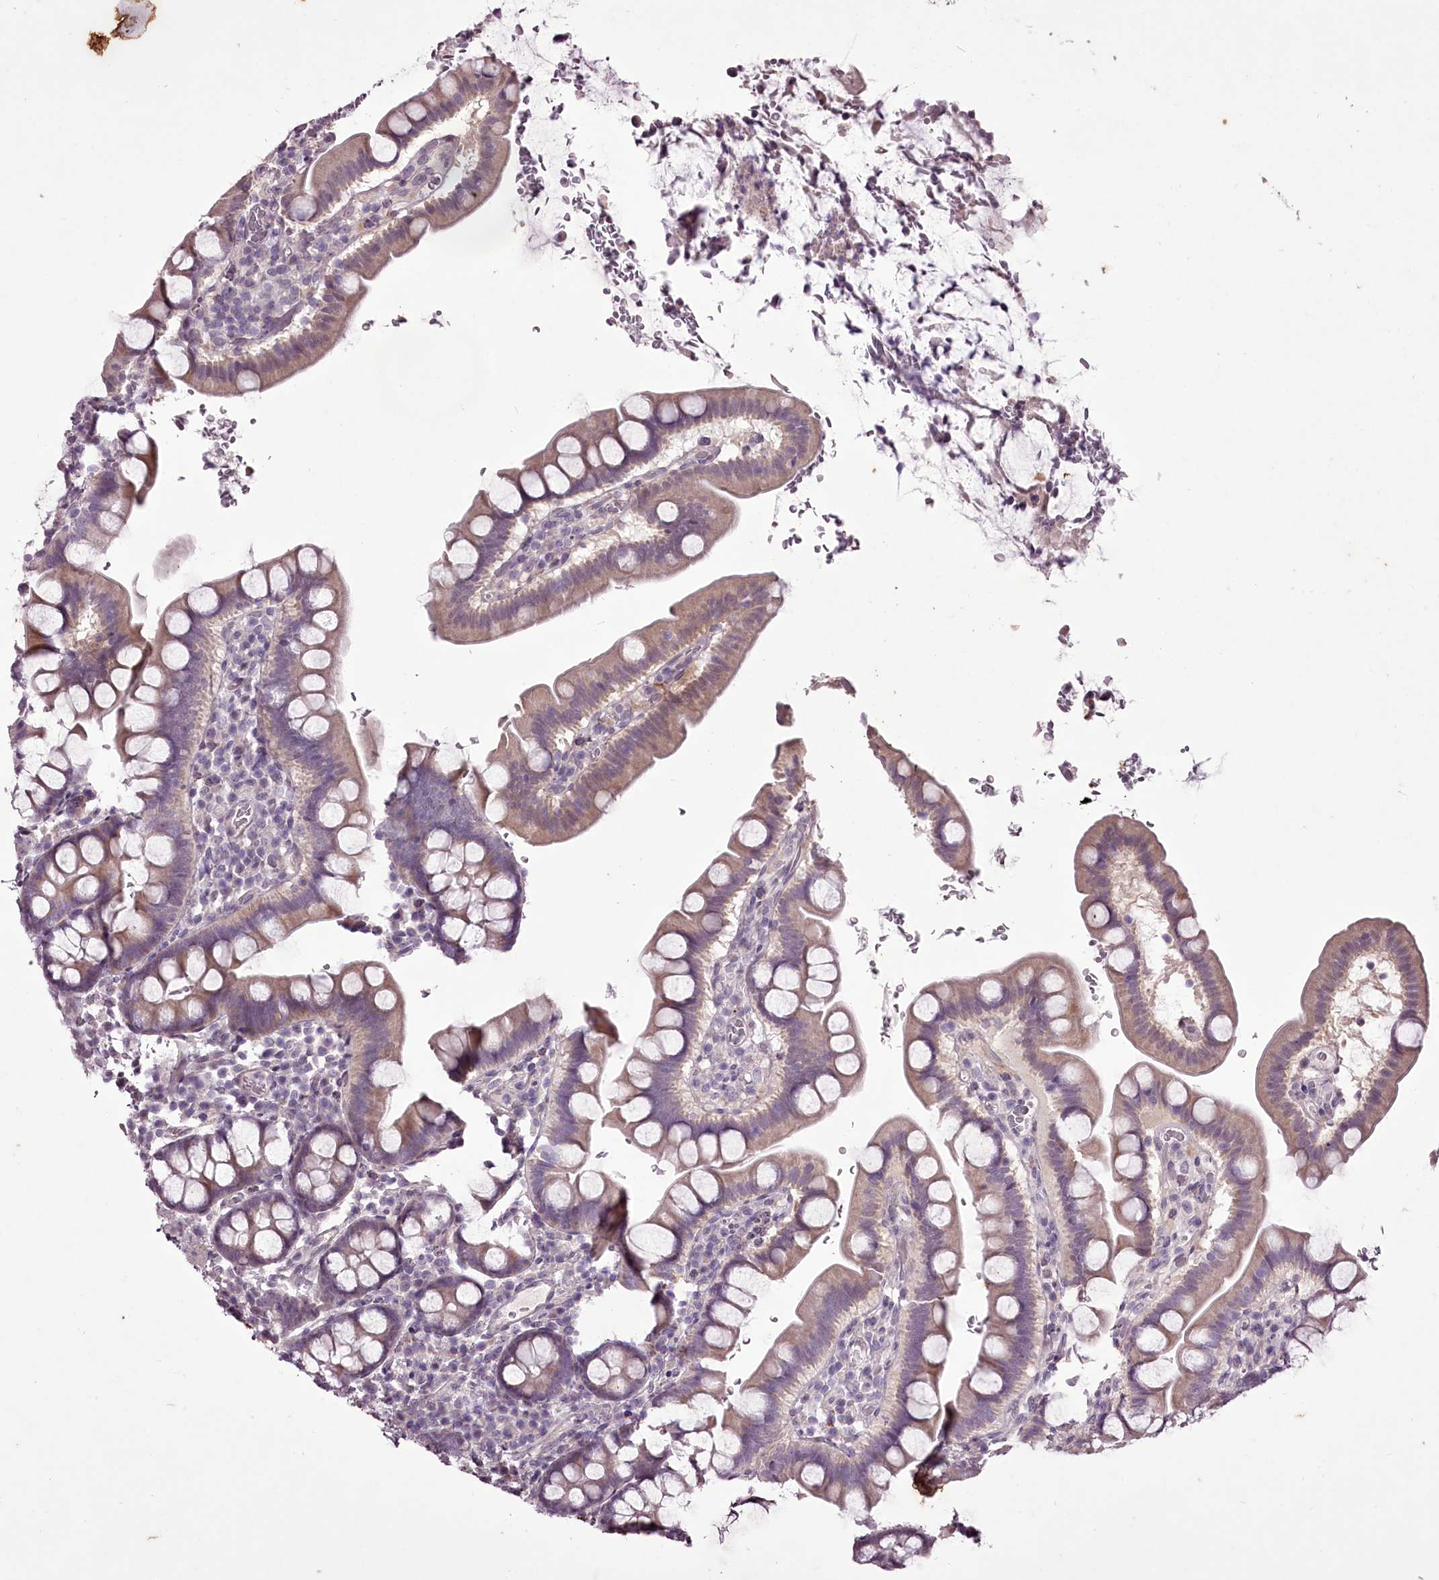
{"staining": {"intensity": "weak", "quantity": "25%-75%", "location": "cytoplasmic/membranous"}, "tissue": "small intestine", "cell_type": "Glandular cells", "image_type": "normal", "snomed": [{"axis": "morphology", "description": "Normal tissue, NOS"}, {"axis": "topography", "description": "Stomach, upper"}, {"axis": "topography", "description": "Stomach, lower"}, {"axis": "topography", "description": "Small intestine"}], "caption": "A brown stain highlights weak cytoplasmic/membranous positivity of a protein in glandular cells of benign human small intestine.", "gene": "C1orf56", "patient": {"sex": "male", "age": 68}}